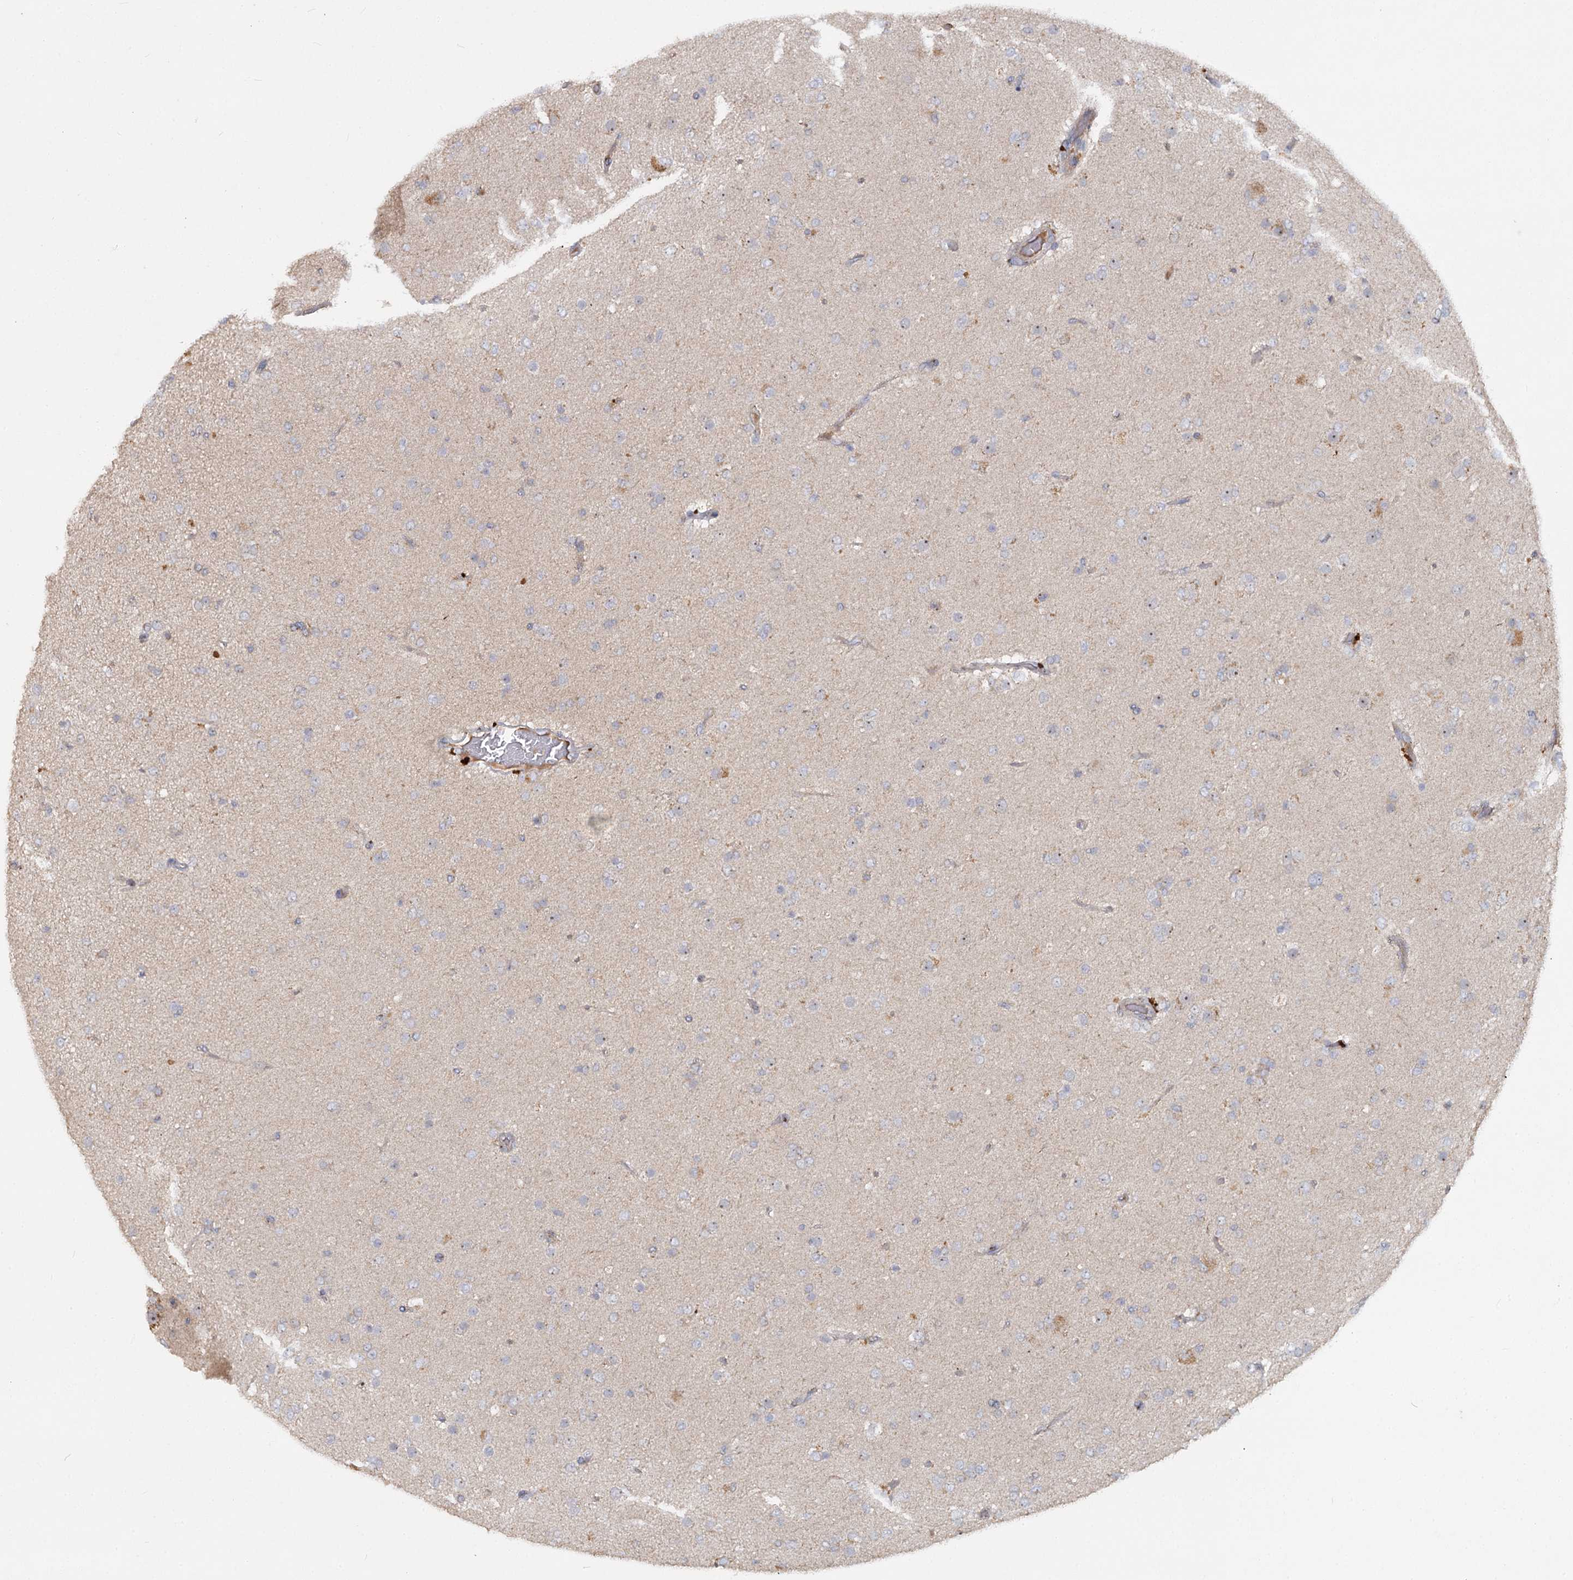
{"staining": {"intensity": "negative", "quantity": "none", "location": "none"}, "tissue": "glioma", "cell_type": "Tumor cells", "image_type": "cancer", "snomed": [{"axis": "morphology", "description": "Glioma, malignant, Low grade"}, {"axis": "topography", "description": "Brain"}], "caption": "A photomicrograph of glioma stained for a protein exhibits no brown staining in tumor cells.", "gene": "ANGPTL5", "patient": {"sex": "male", "age": 65}}